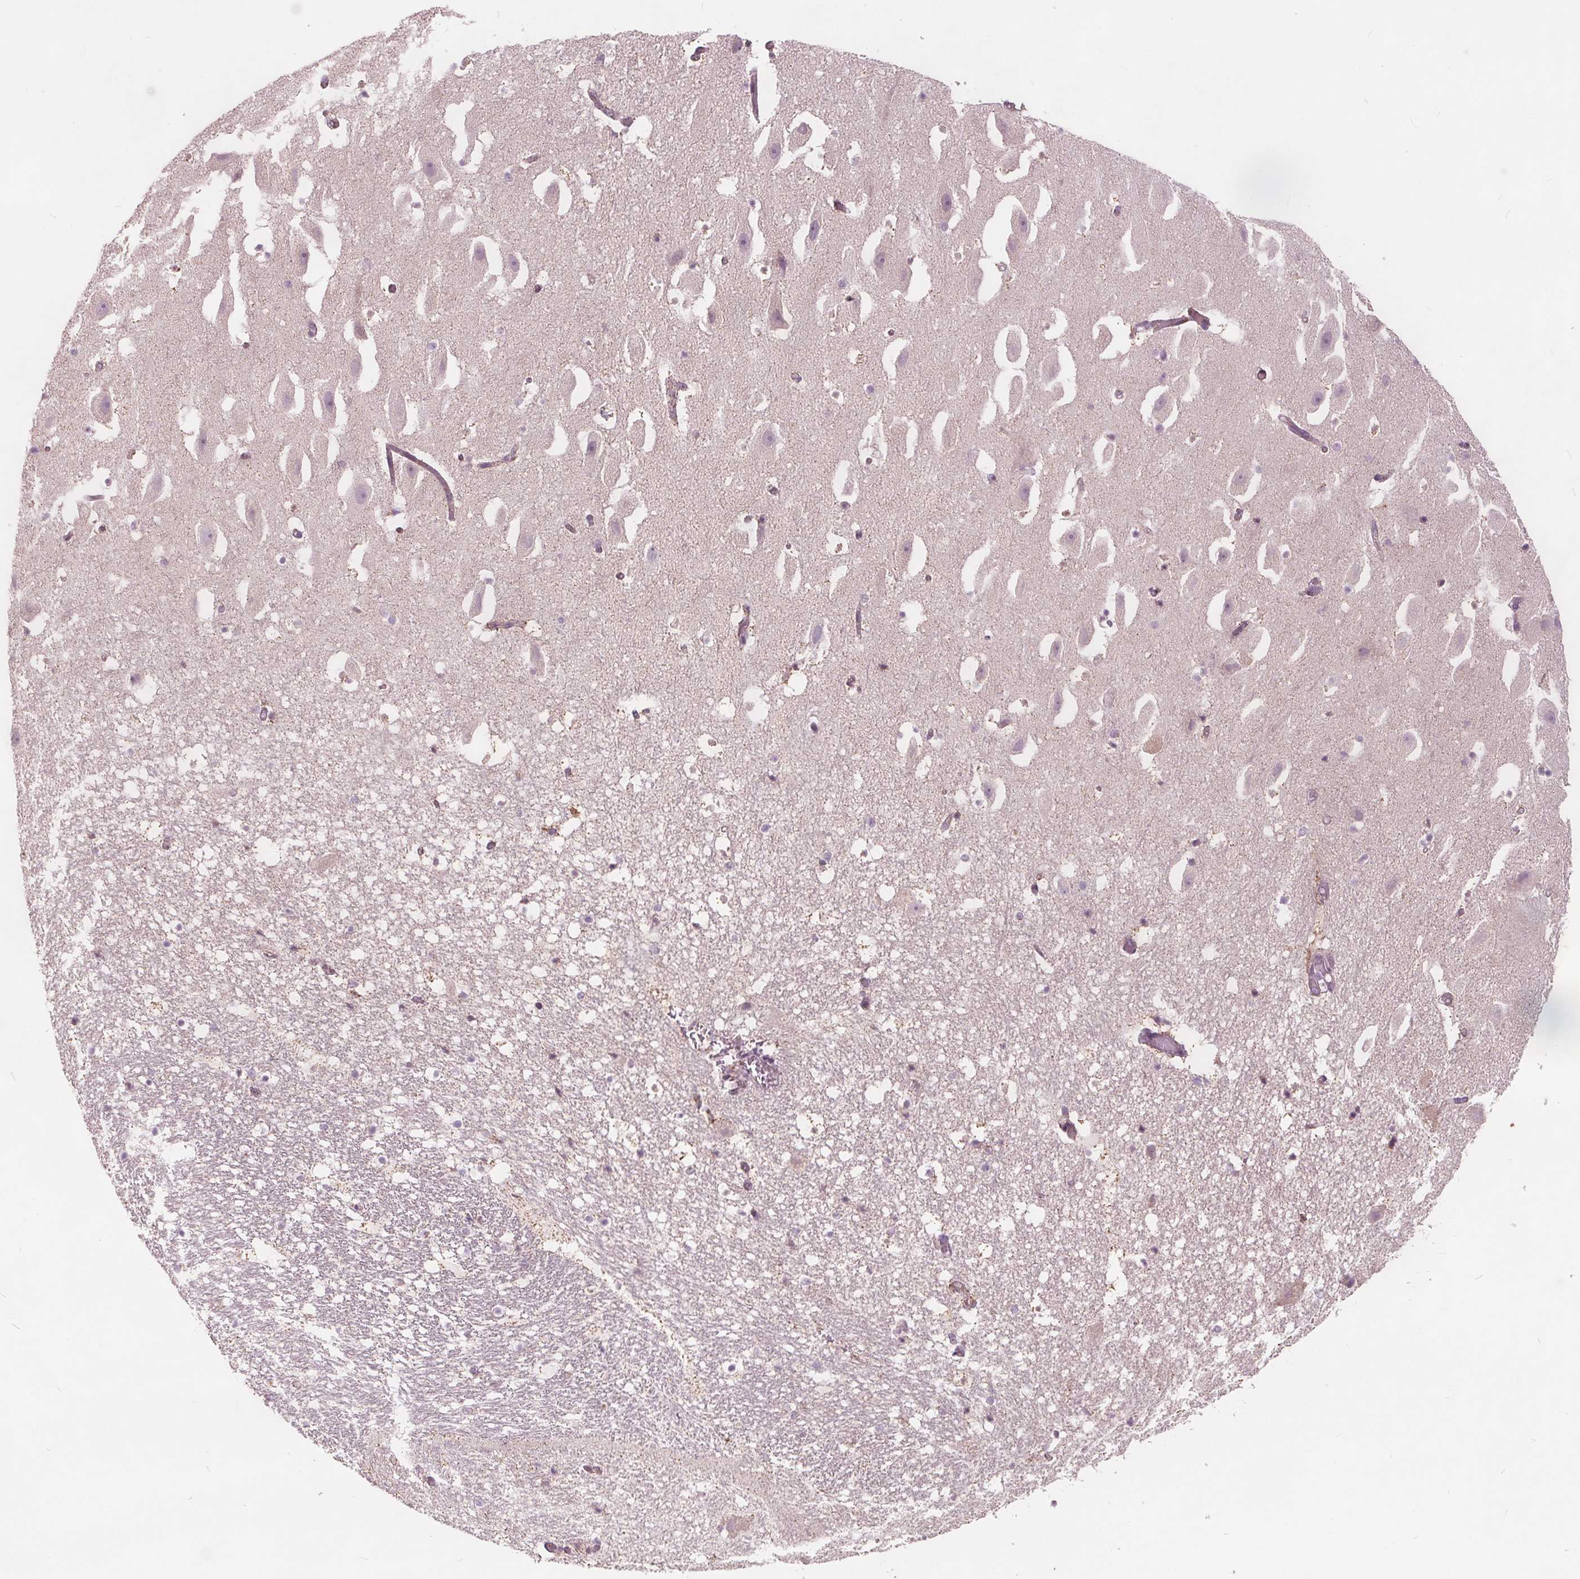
{"staining": {"intensity": "weak", "quantity": "<25%", "location": "cytoplasmic/membranous"}, "tissue": "hippocampus", "cell_type": "Glial cells", "image_type": "normal", "snomed": [{"axis": "morphology", "description": "Normal tissue, NOS"}, {"axis": "topography", "description": "Hippocampus"}], "caption": "Photomicrograph shows no protein expression in glial cells of benign hippocampus. (Stains: DAB immunohistochemistry with hematoxylin counter stain, Microscopy: brightfield microscopy at high magnification).", "gene": "ECI2", "patient": {"sex": "male", "age": 26}}